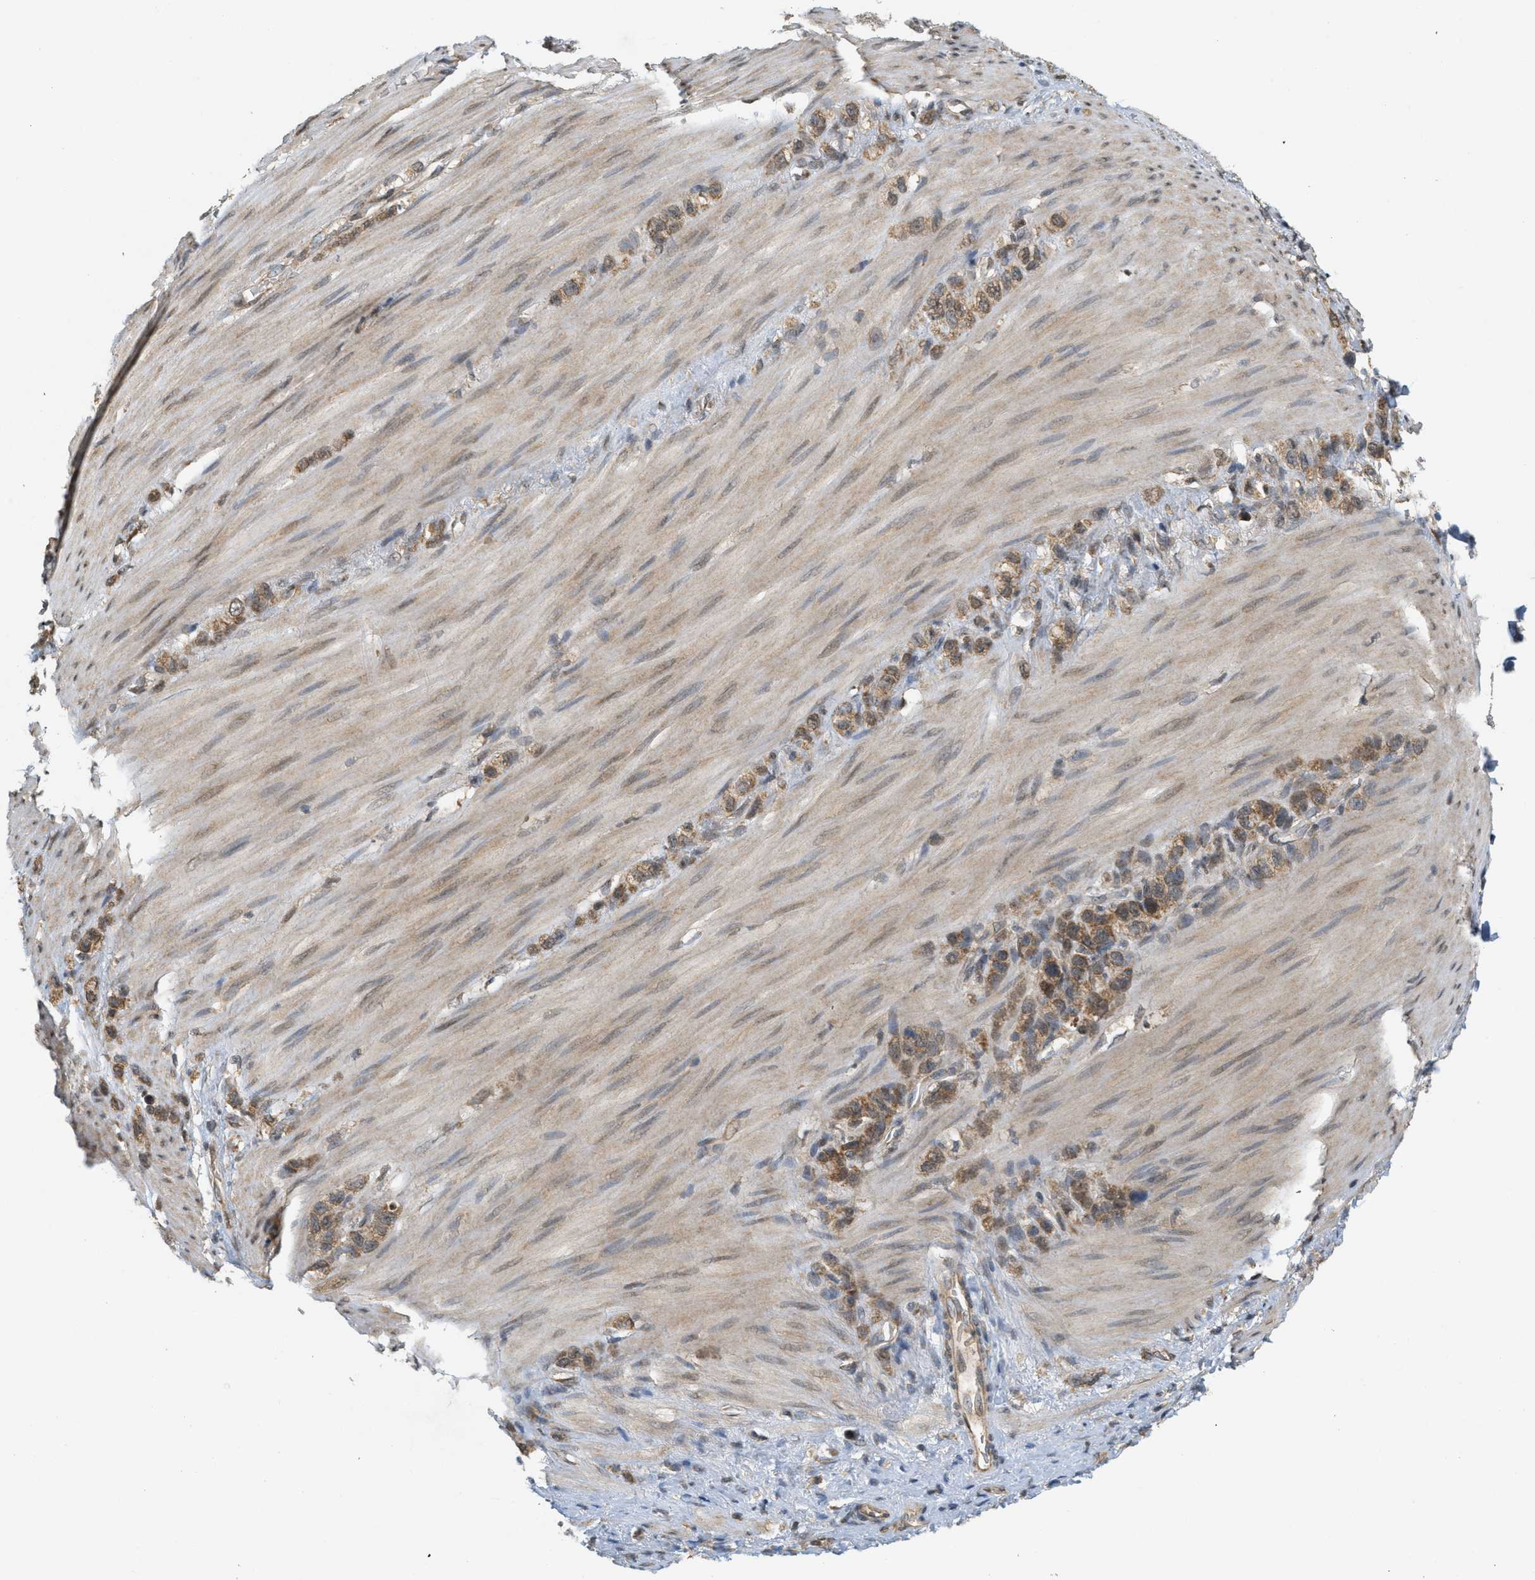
{"staining": {"intensity": "moderate", "quantity": ">75%", "location": "cytoplasmic/membranous"}, "tissue": "stomach cancer", "cell_type": "Tumor cells", "image_type": "cancer", "snomed": [{"axis": "morphology", "description": "Adenocarcinoma, NOS"}, {"axis": "morphology", "description": "Adenocarcinoma, High grade"}, {"axis": "topography", "description": "Stomach, upper"}, {"axis": "topography", "description": "Stomach, lower"}], "caption": "Stomach cancer (adenocarcinoma) was stained to show a protein in brown. There is medium levels of moderate cytoplasmic/membranous staining in approximately >75% of tumor cells. (DAB (3,3'-diaminobenzidine) IHC with brightfield microscopy, high magnification).", "gene": "PRKD1", "patient": {"sex": "female", "age": 65}}